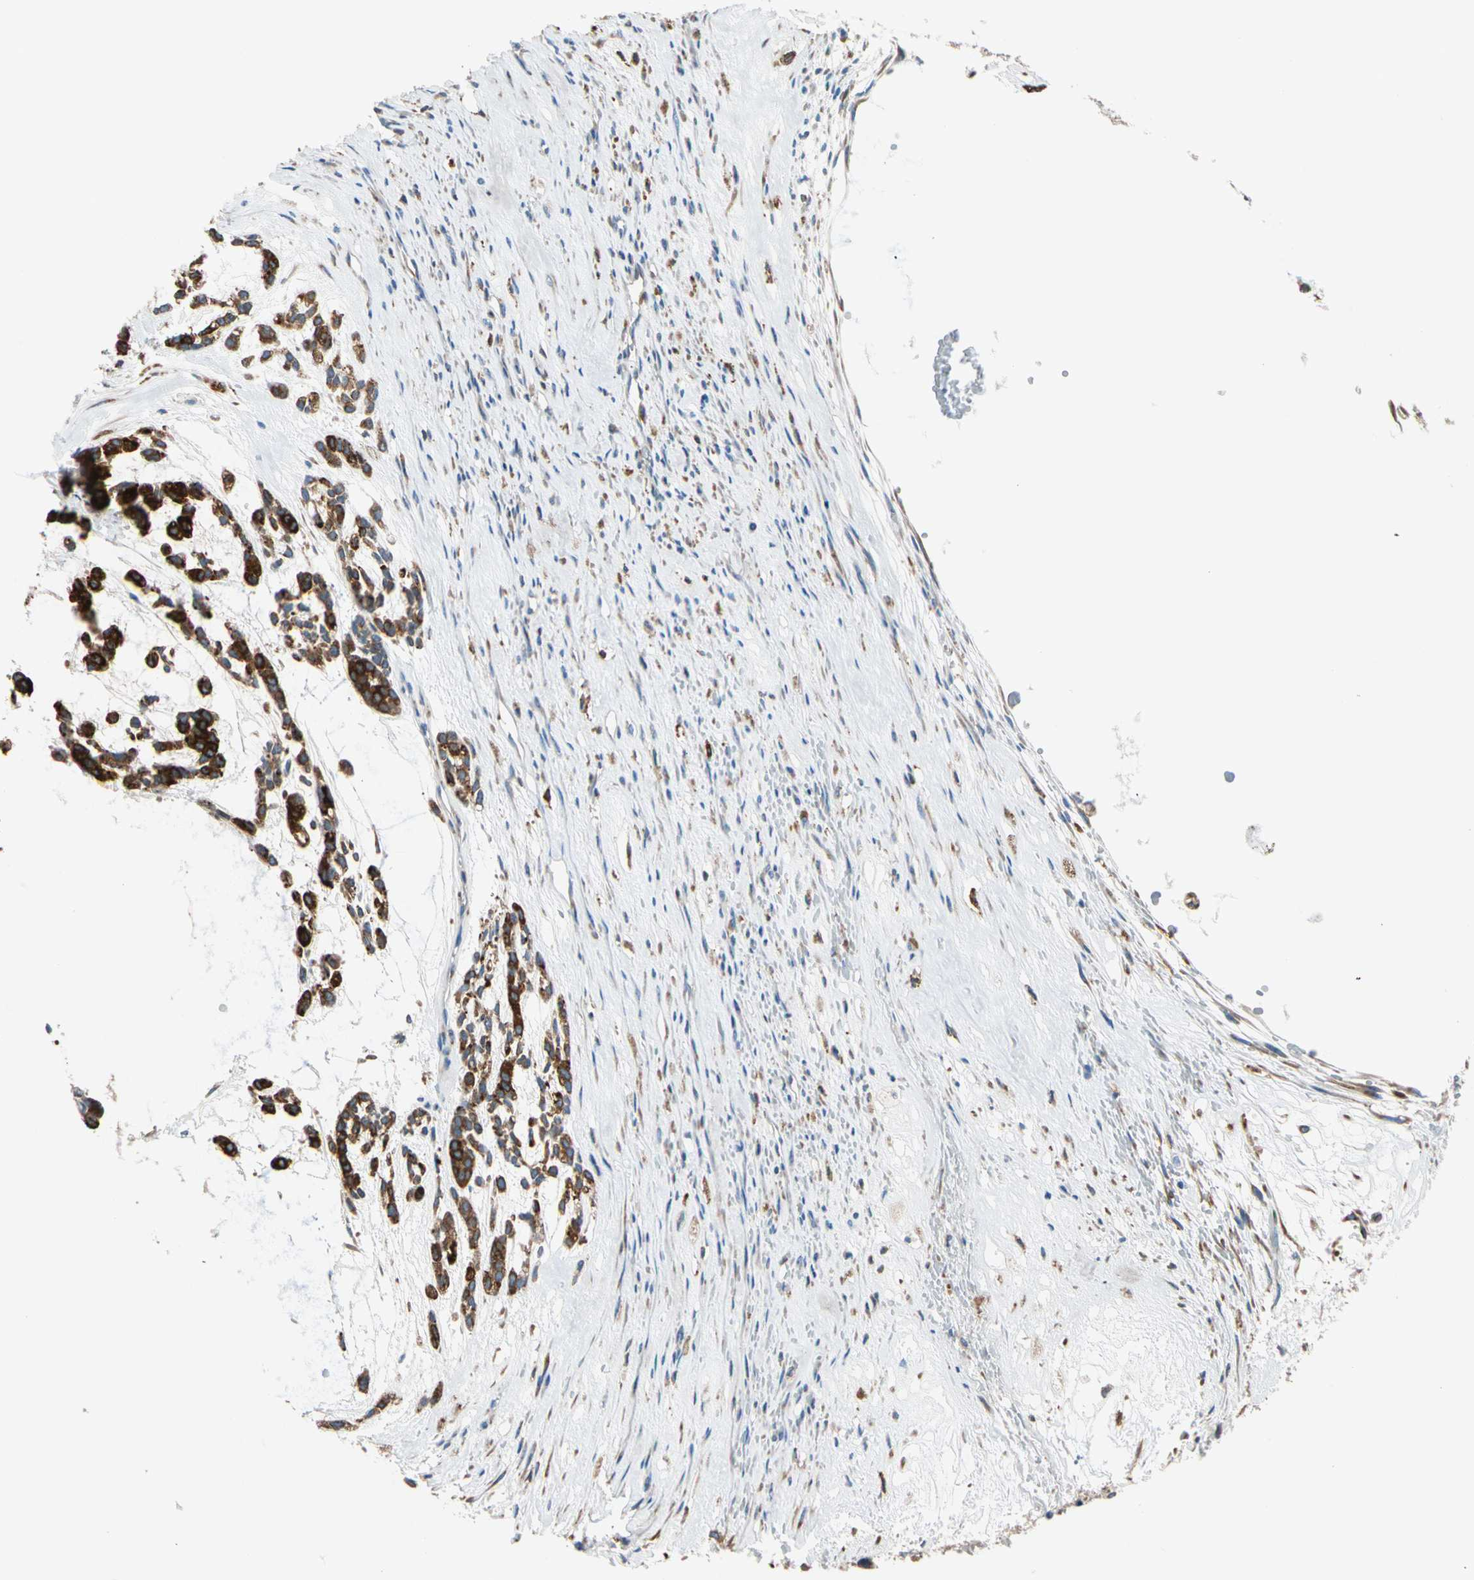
{"staining": {"intensity": "strong", "quantity": ">75%", "location": "cytoplasmic/membranous"}, "tissue": "head and neck cancer", "cell_type": "Tumor cells", "image_type": "cancer", "snomed": [{"axis": "morphology", "description": "Adenocarcinoma, NOS"}, {"axis": "morphology", "description": "Adenoma, NOS"}, {"axis": "topography", "description": "Head-Neck"}], "caption": "Human head and neck cancer (adenocarcinoma) stained with a brown dye exhibits strong cytoplasmic/membranous positive positivity in about >75% of tumor cells.", "gene": "LRPAP1", "patient": {"sex": "female", "age": 55}}